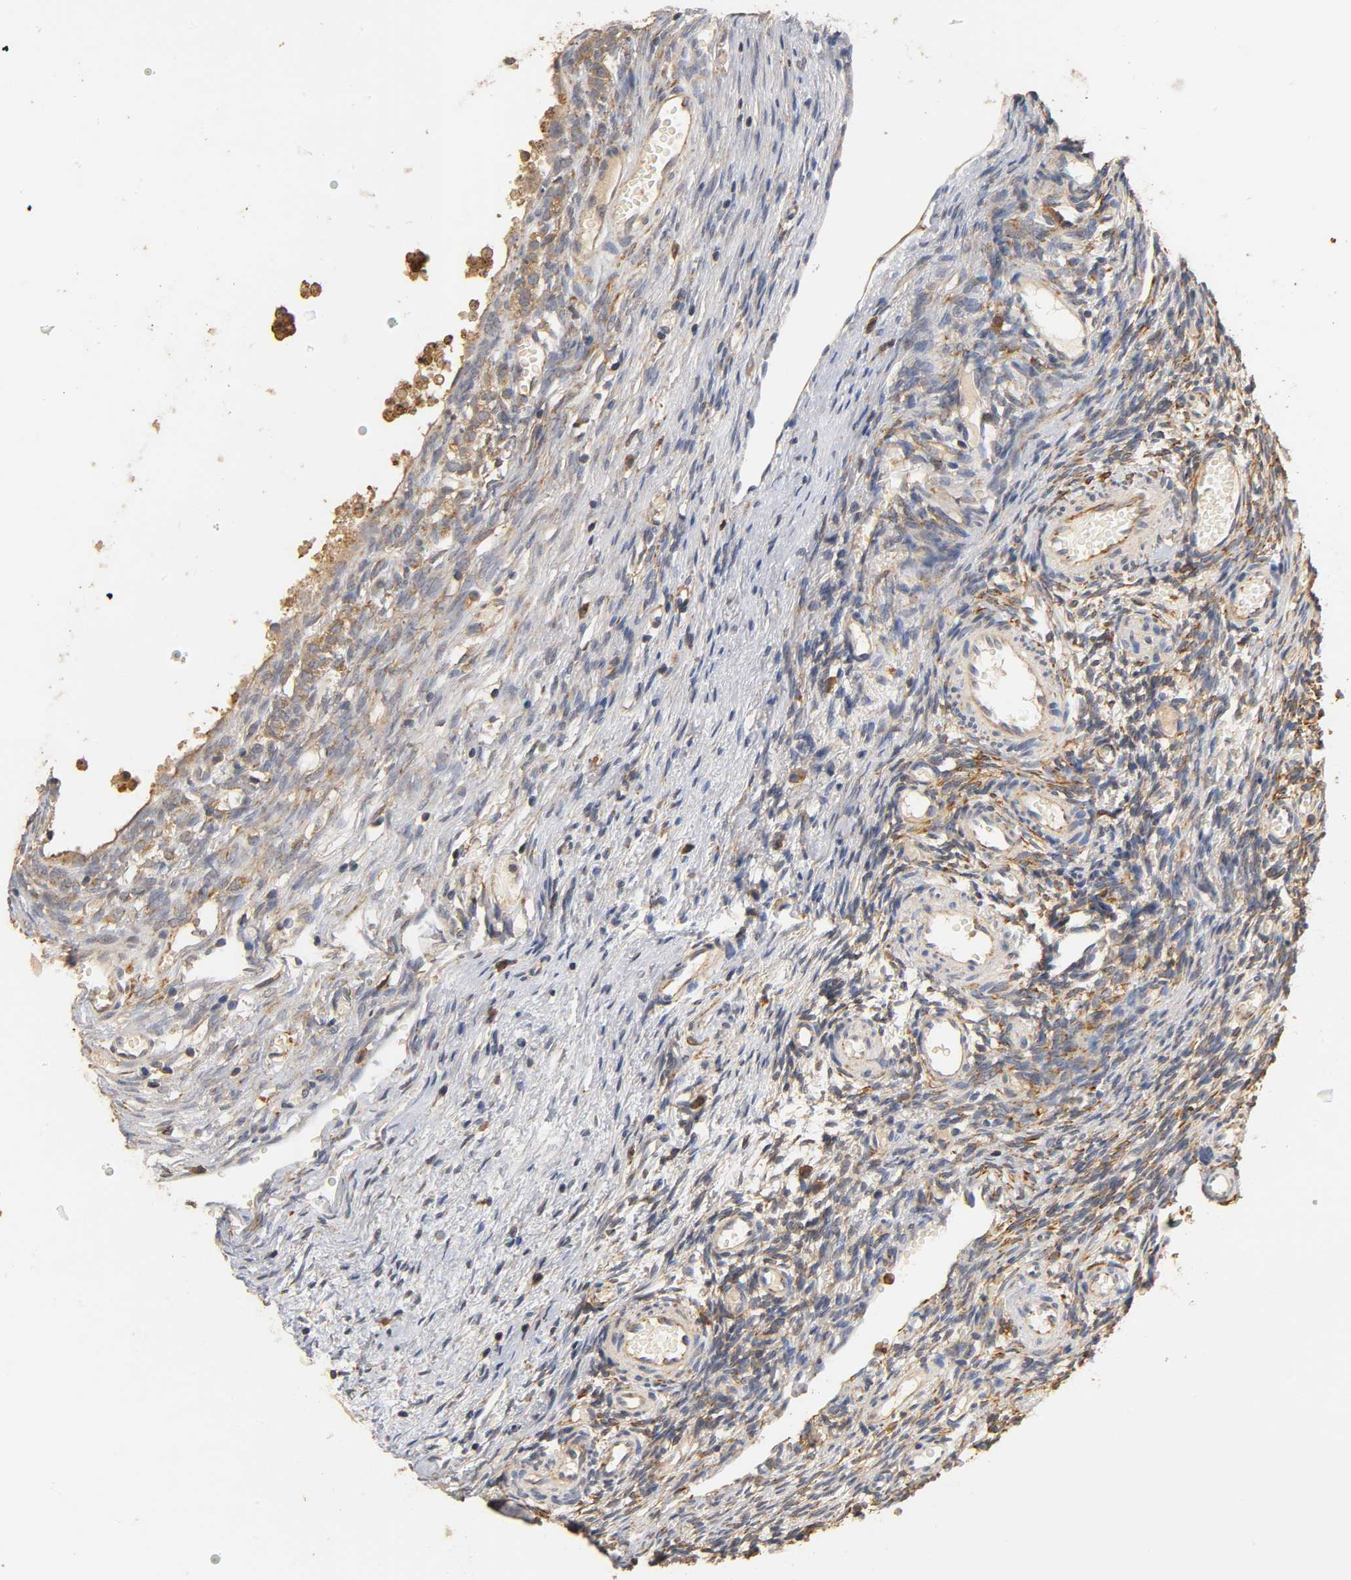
{"staining": {"intensity": "negative", "quantity": "none", "location": "none"}, "tissue": "ovary", "cell_type": "Follicle cells", "image_type": "normal", "snomed": [{"axis": "morphology", "description": "Normal tissue, NOS"}, {"axis": "topography", "description": "Ovary"}], "caption": "DAB (3,3'-diaminobenzidine) immunohistochemical staining of normal ovary displays no significant expression in follicle cells. (DAB IHC, high magnification).", "gene": "SCAP", "patient": {"sex": "female", "age": 35}}